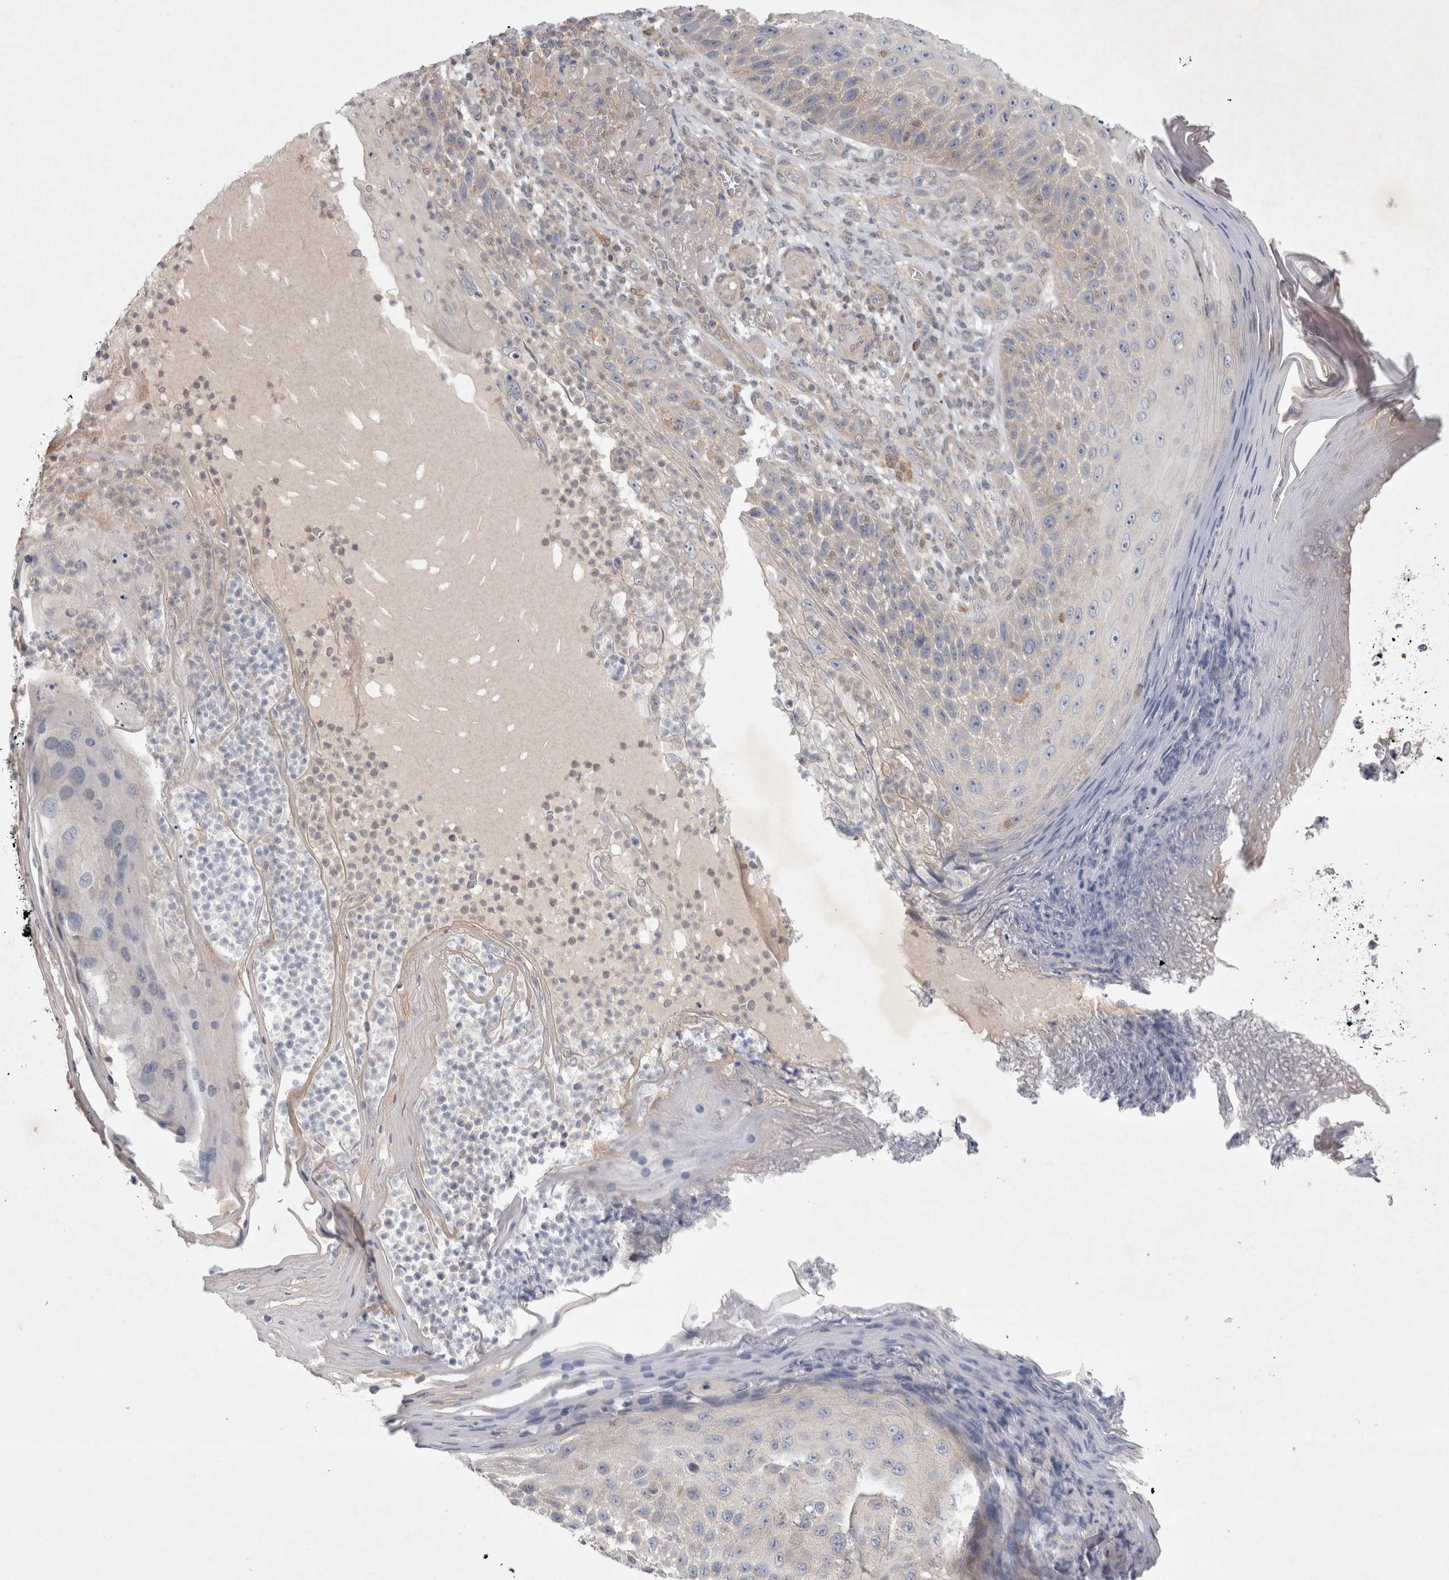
{"staining": {"intensity": "negative", "quantity": "none", "location": "none"}, "tissue": "skin cancer", "cell_type": "Tumor cells", "image_type": "cancer", "snomed": [{"axis": "morphology", "description": "Squamous cell carcinoma, NOS"}, {"axis": "topography", "description": "Skin"}], "caption": "This is a photomicrograph of immunohistochemistry staining of skin cancer, which shows no staining in tumor cells.", "gene": "SRD5A3", "patient": {"sex": "female", "age": 88}}